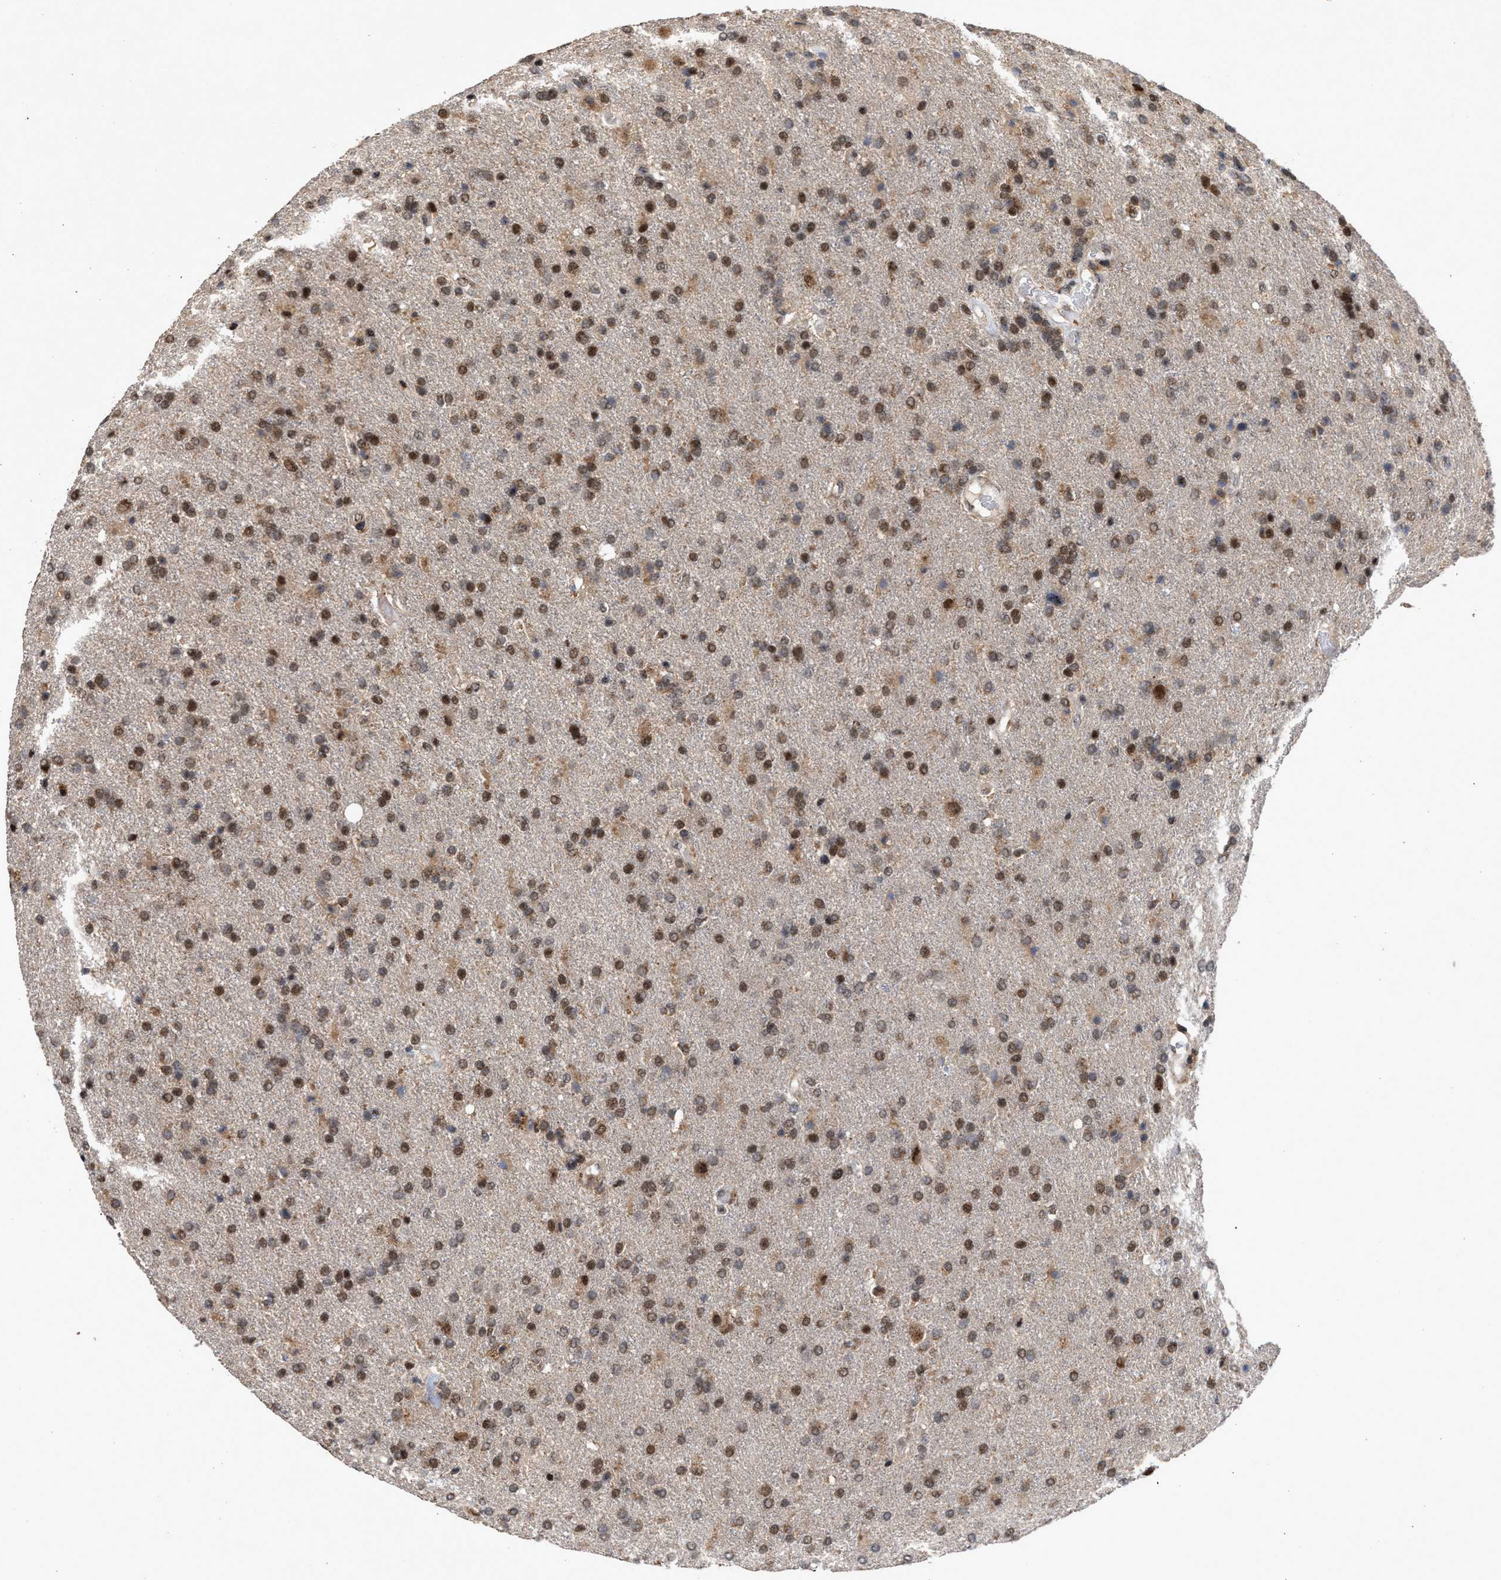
{"staining": {"intensity": "moderate", "quantity": "25%-75%", "location": "cytoplasmic/membranous,nuclear"}, "tissue": "glioma", "cell_type": "Tumor cells", "image_type": "cancer", "snomed": [{"axis": "morphology", "description": "Glioma, malignant, High grade"}, {"axis": "topography", "description": "Brain"}], "caption": "Immunohistochemical staining of glioma exhibits medium levels of moderate cytoplasmic/membranous and nuclear staining in approximately 25%-75% of tumor cells. (DAB = brown stain, brightfield microscopy at high magnification).", "gene": "MKNK2", "patient": {"sex": "male", "age": 72}}